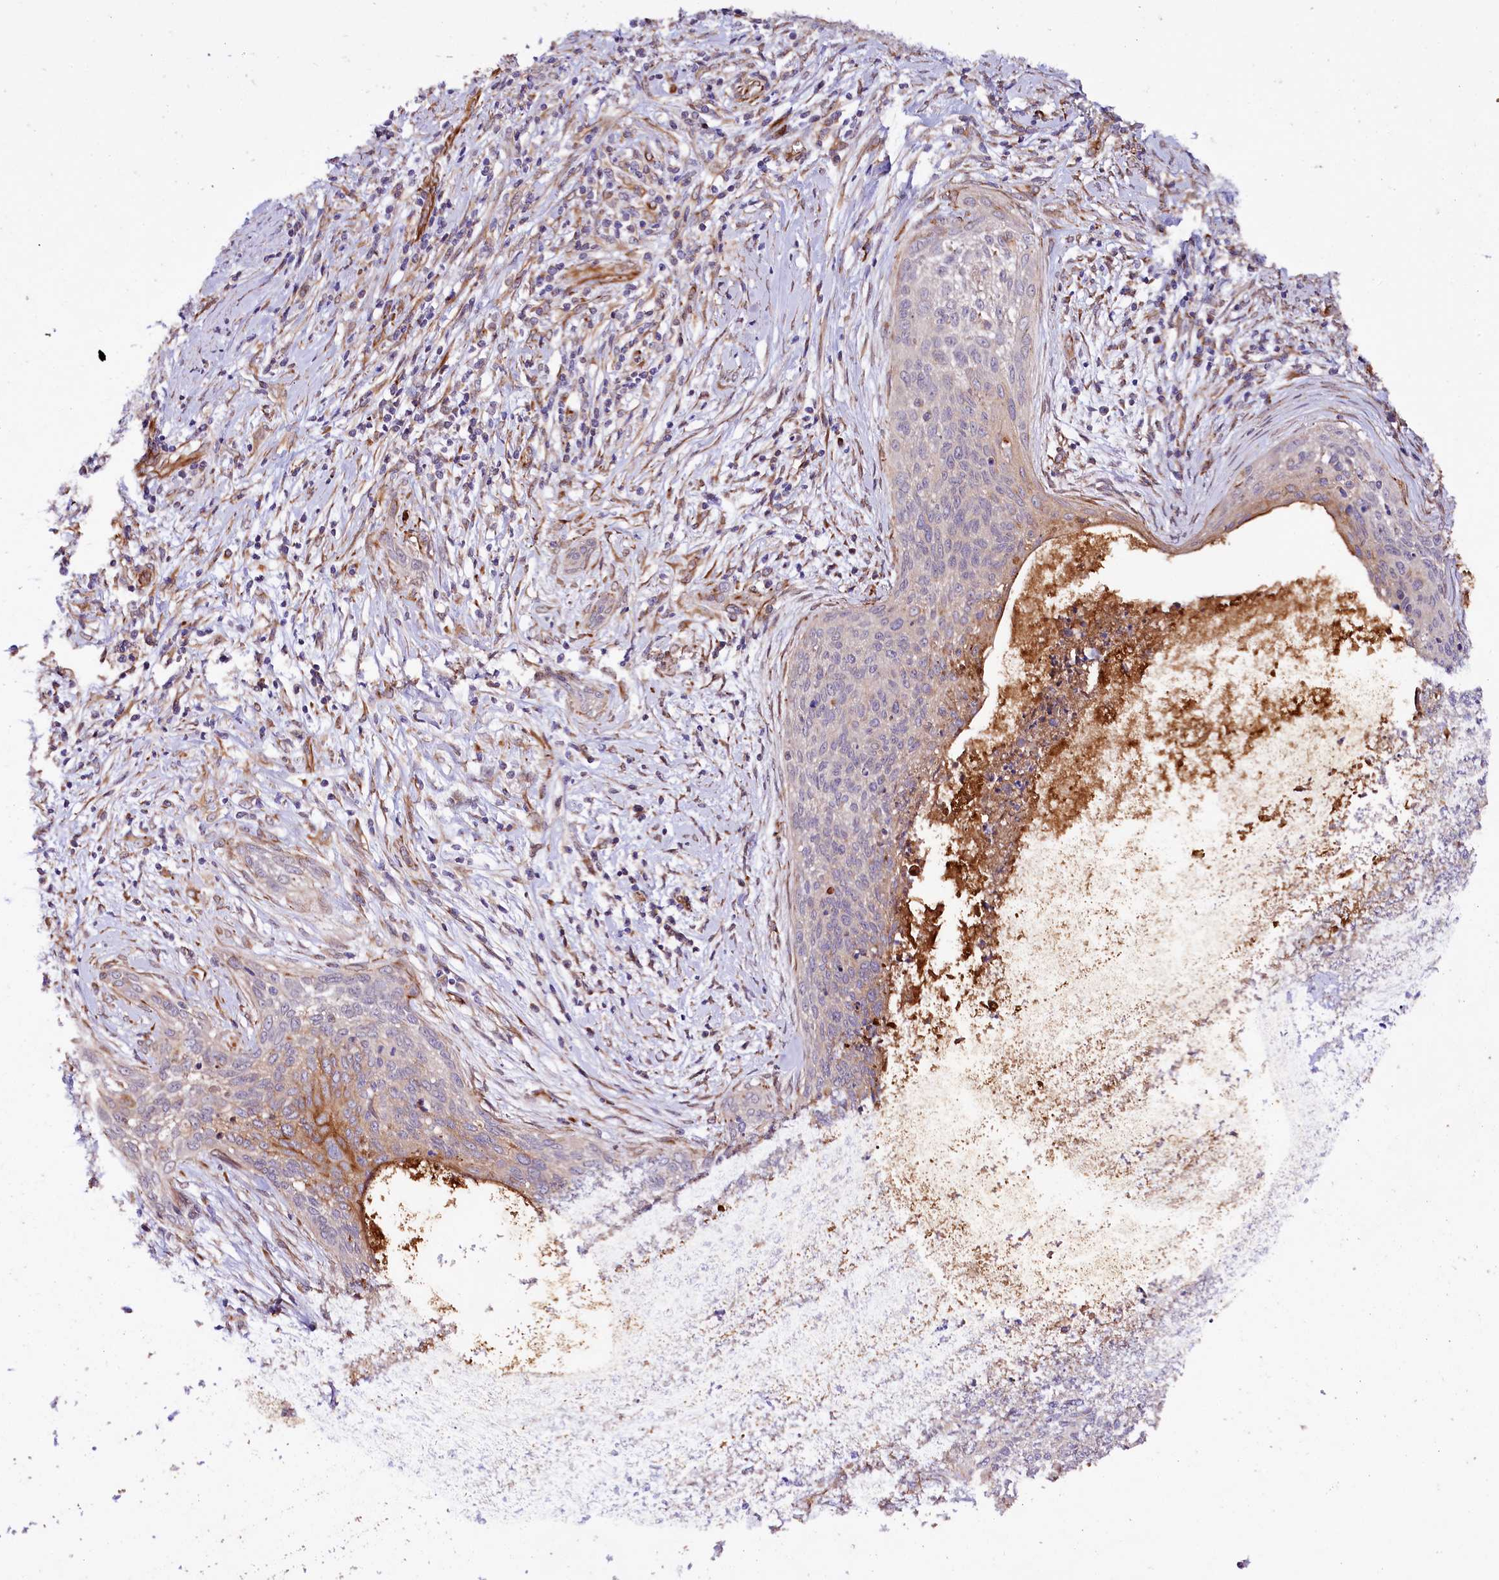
{"staining": {"intensity": "negative", "quantity": "none", "location": "none"}, "tissue": "cervical cancer", "cell_type": "Tumor cells", "image_type": "cancer", "snomed": [{"axis": "morphology", "description": "Squamous cell carcinoma, NOS"}, {"axis": "topography", "description": "Cervix"}], "caption": "The image demonstrates no significant expression in tumor cells of cervical squamous cell carcinoma.", "gene": "TTC12", "patient": {"sex": "female", "age": 55}}